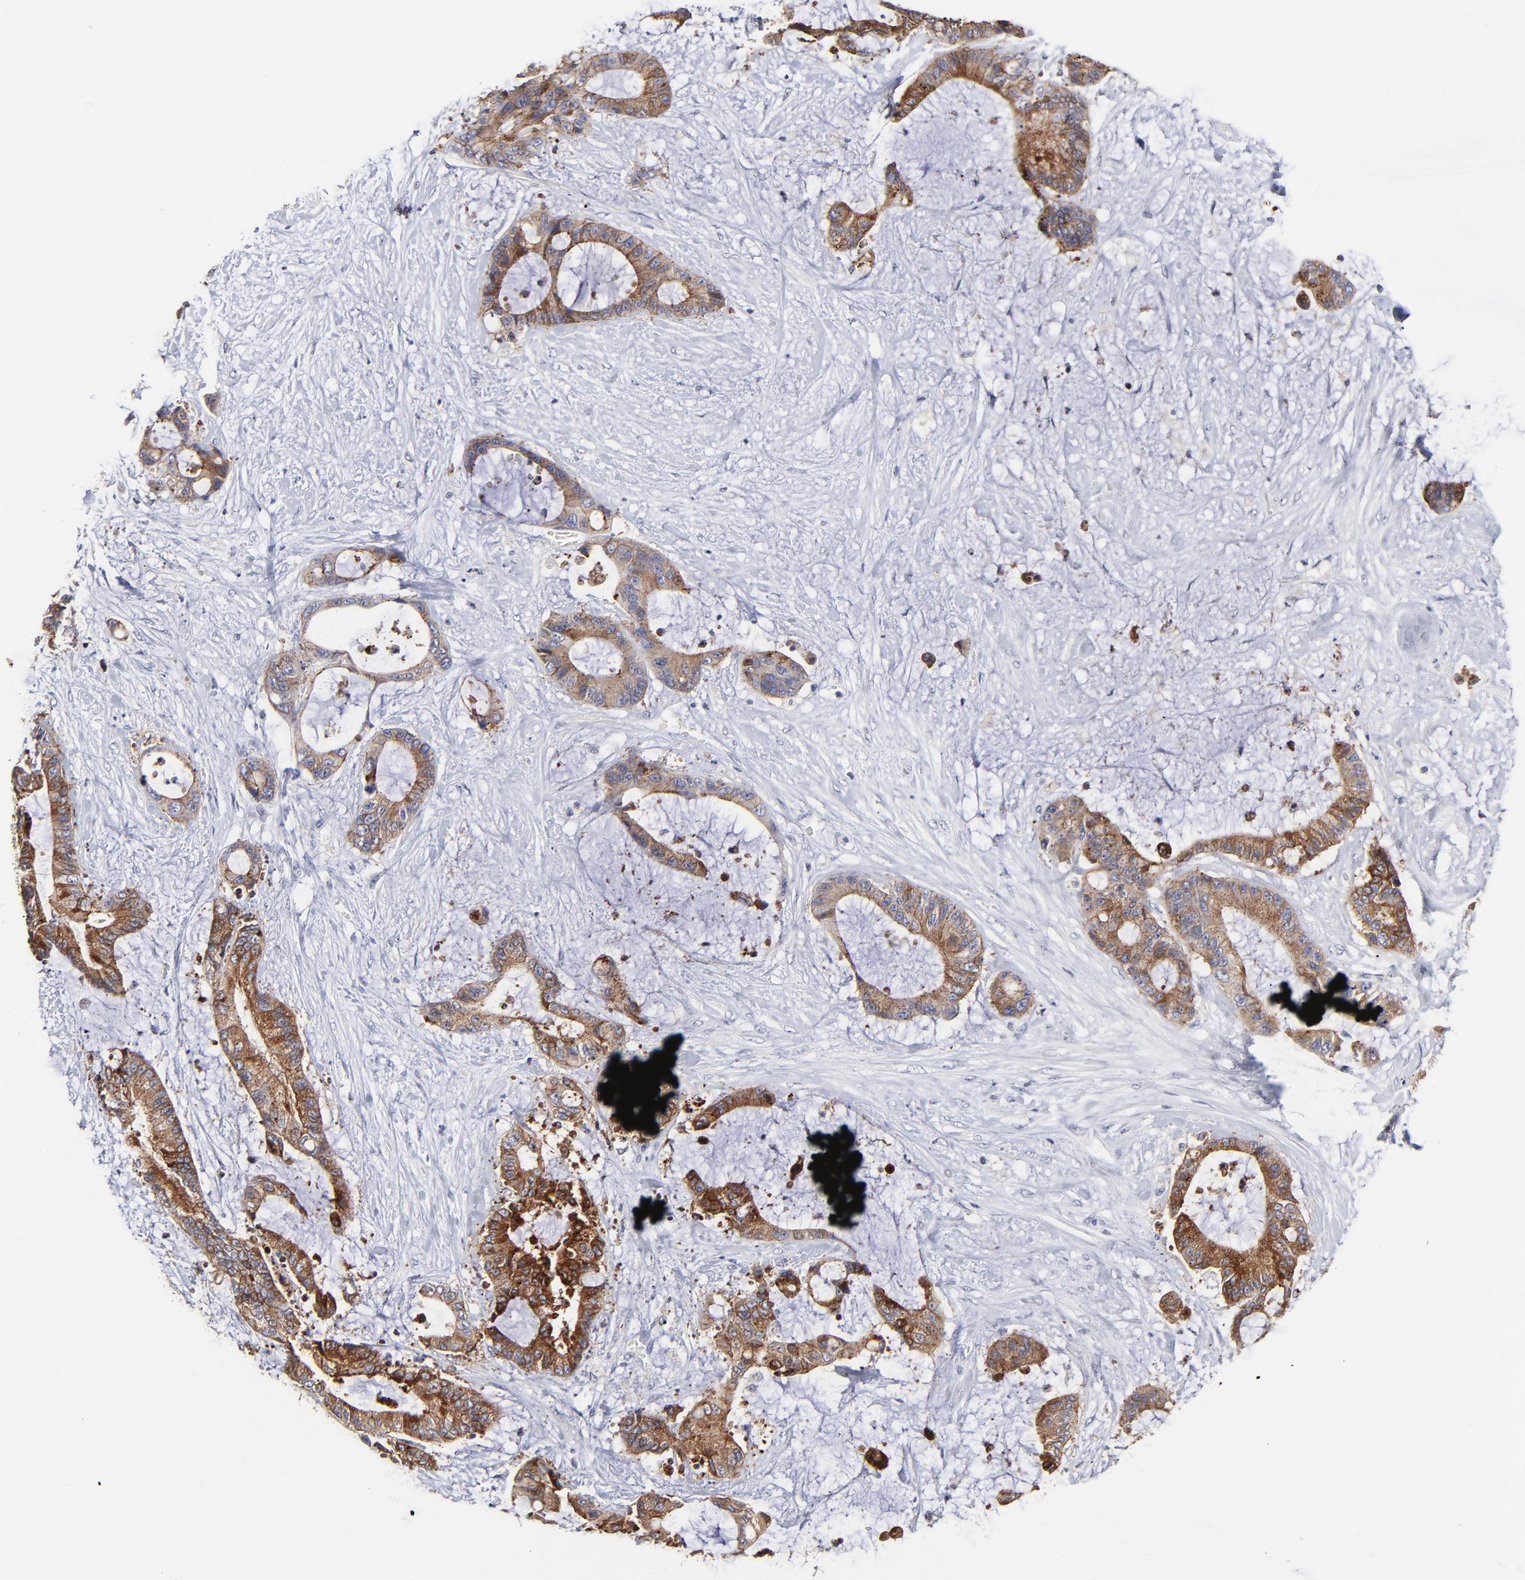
{"staining": {"intensity": "moderate", "quantity": "25%-75%", "location": "cytoplasmic/membranous"}, "tissue": "liver cancer", "cell_type": "Tumor cells", "image_type": "cancer", "snomed": [{"axis": "morphology", "description": "Cholangiocarcinoma"}, {"axis": "topography", "description": "Liver"}], "caption": "This is a histology image of IHC staining of liver cholangiocarcinoma, which shows moderate expression in the cytoplasmic/membranous of tumor cells.", "gene": "CXADR", "patient": {"sex": "female", "age": 73}}